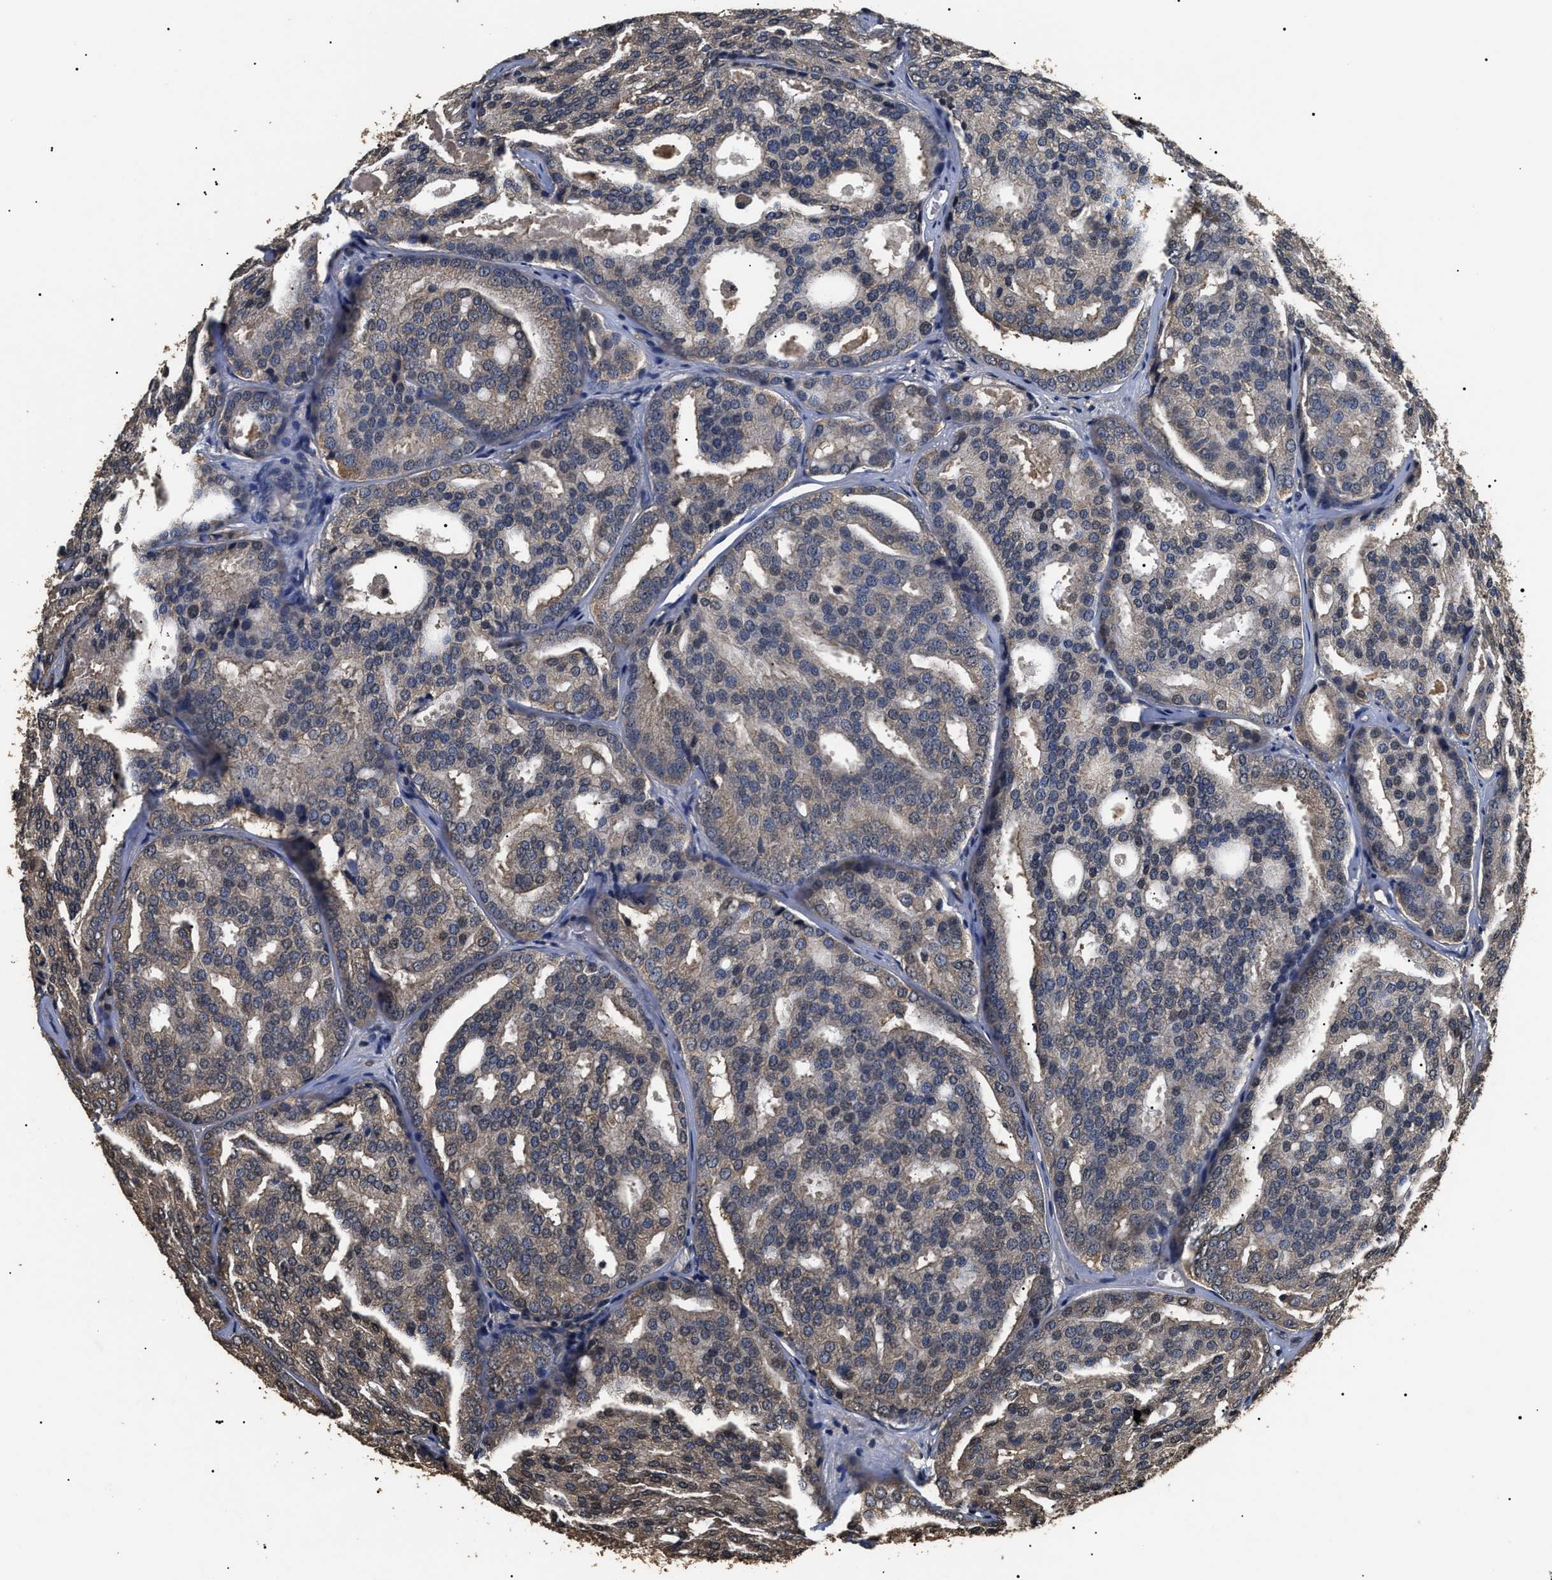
{"staining": {"intensity": "weak", "quantity": "25%-75%", "location": "cytoplasmic/membranous"}, "tissue": "prostate cancer", "cell_type": "Tumor cells", "image_type": "cancer", "snomed": [{"axis": "morphology", "description": "Adenocarcinoma, High grade"}, {"axis": "topography", "description": "Prostate"}], "caption": "Brown immunohistochemical staining in human prostate cancer shows weak cytoplasmic/membranous staining in about 25%-75% of tumor cells. The staining was performed using DAB, with brown indicating positive protein expression. Nuclei are stained blue with hematoxylin.", "gene": "PSMD8", "patient": {"sex": "male", "age": 64}}